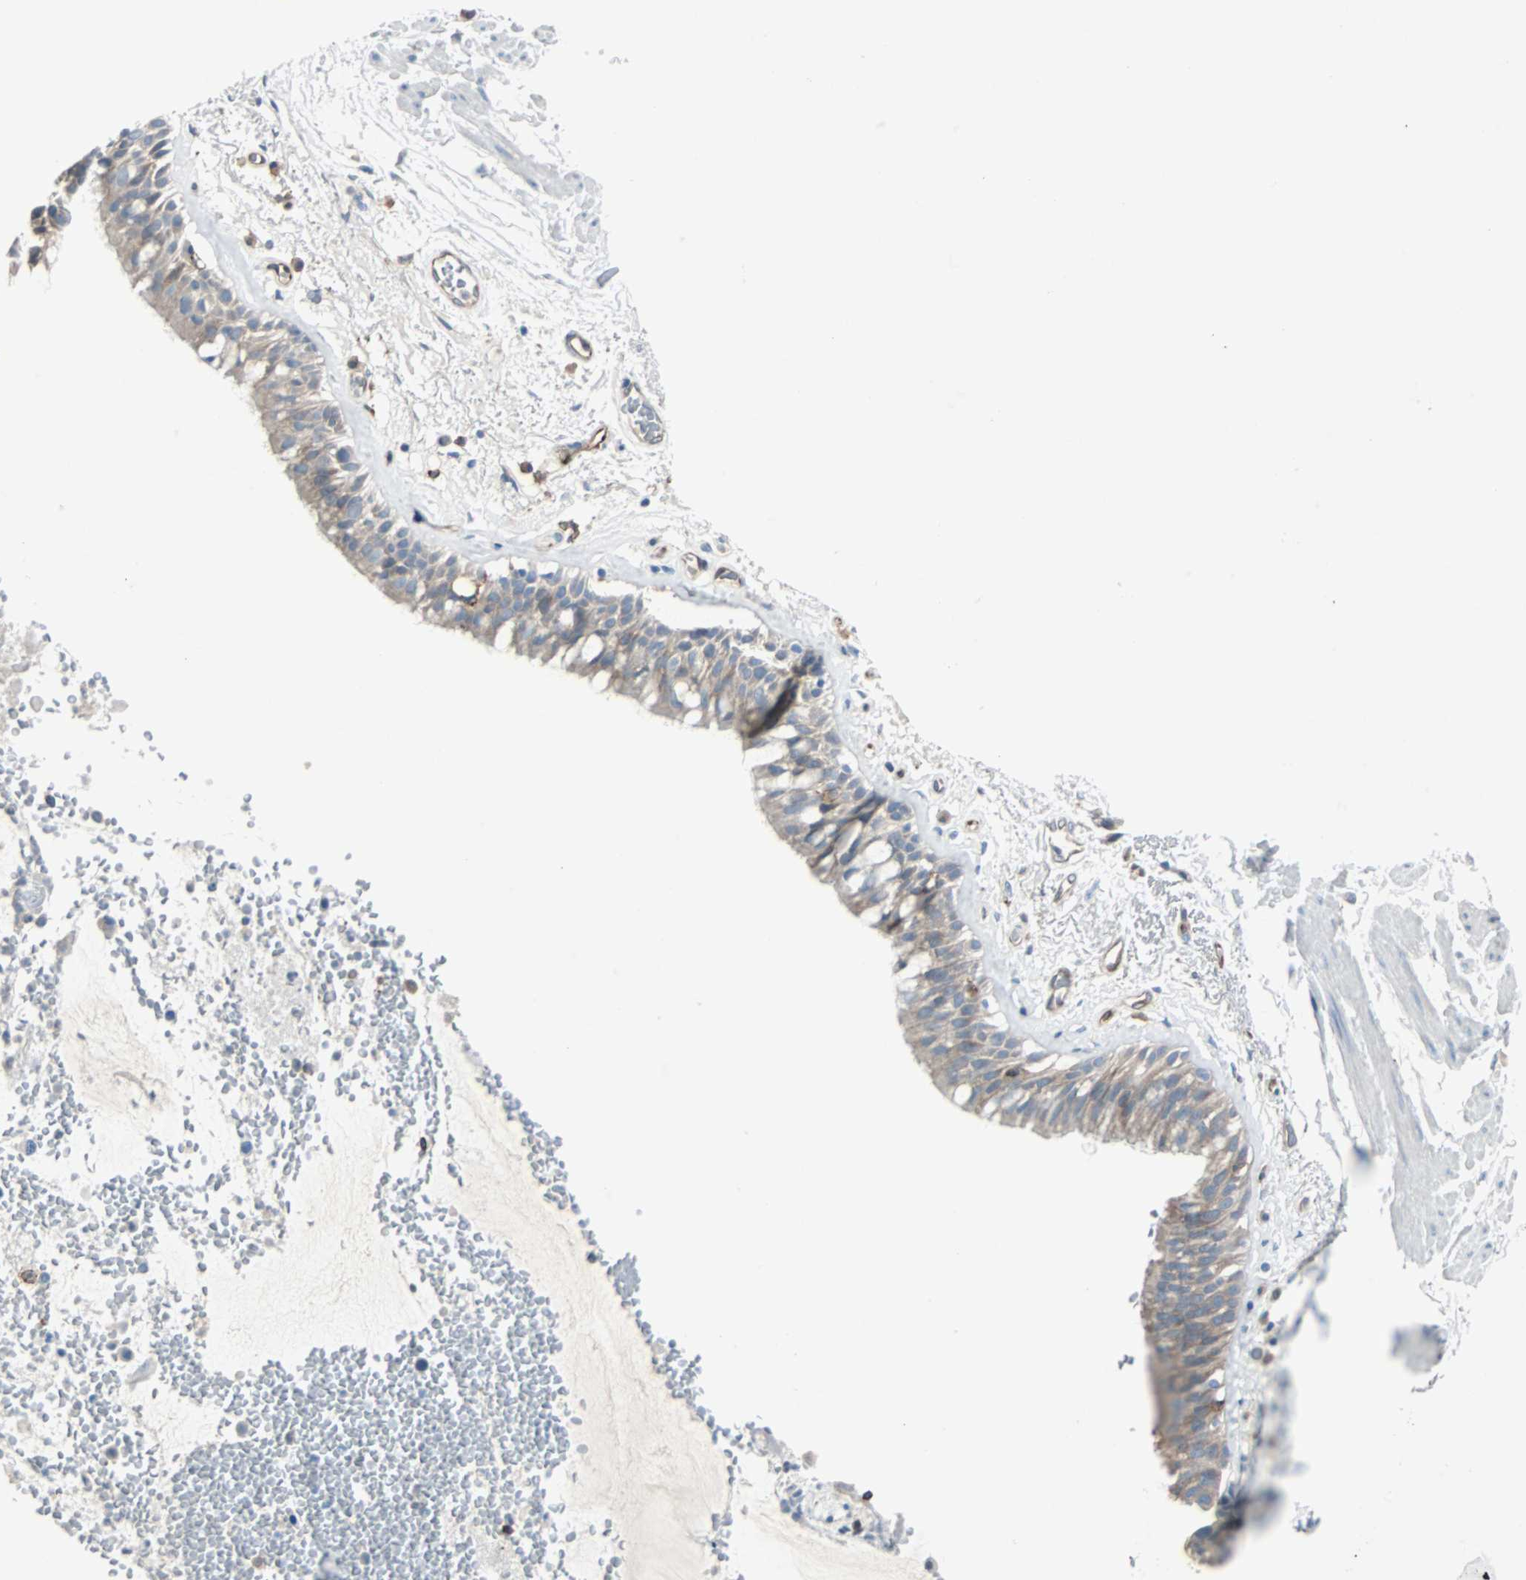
{"staining": {"intensity": "moderate", "quantity": ">75%", "location": "cytoplasmic/membranous"}, "tissue": "bronchus", "cell_type": "Respiratory epithelial cells", "image_type": "normal", "snomed": [{"axis": "morphology", "description": "Normal tissue, NOS"}, {"axis": "topography", "description": "Bronchus"}], "caption": "Protein expression analysis of normal bronchus displays moderate cytoplasmic/membranous expression in approximately >75% of respiratory epithelial cells.", "gene": "SWAP70", "patient": {"sex": "male", "age": 66}}